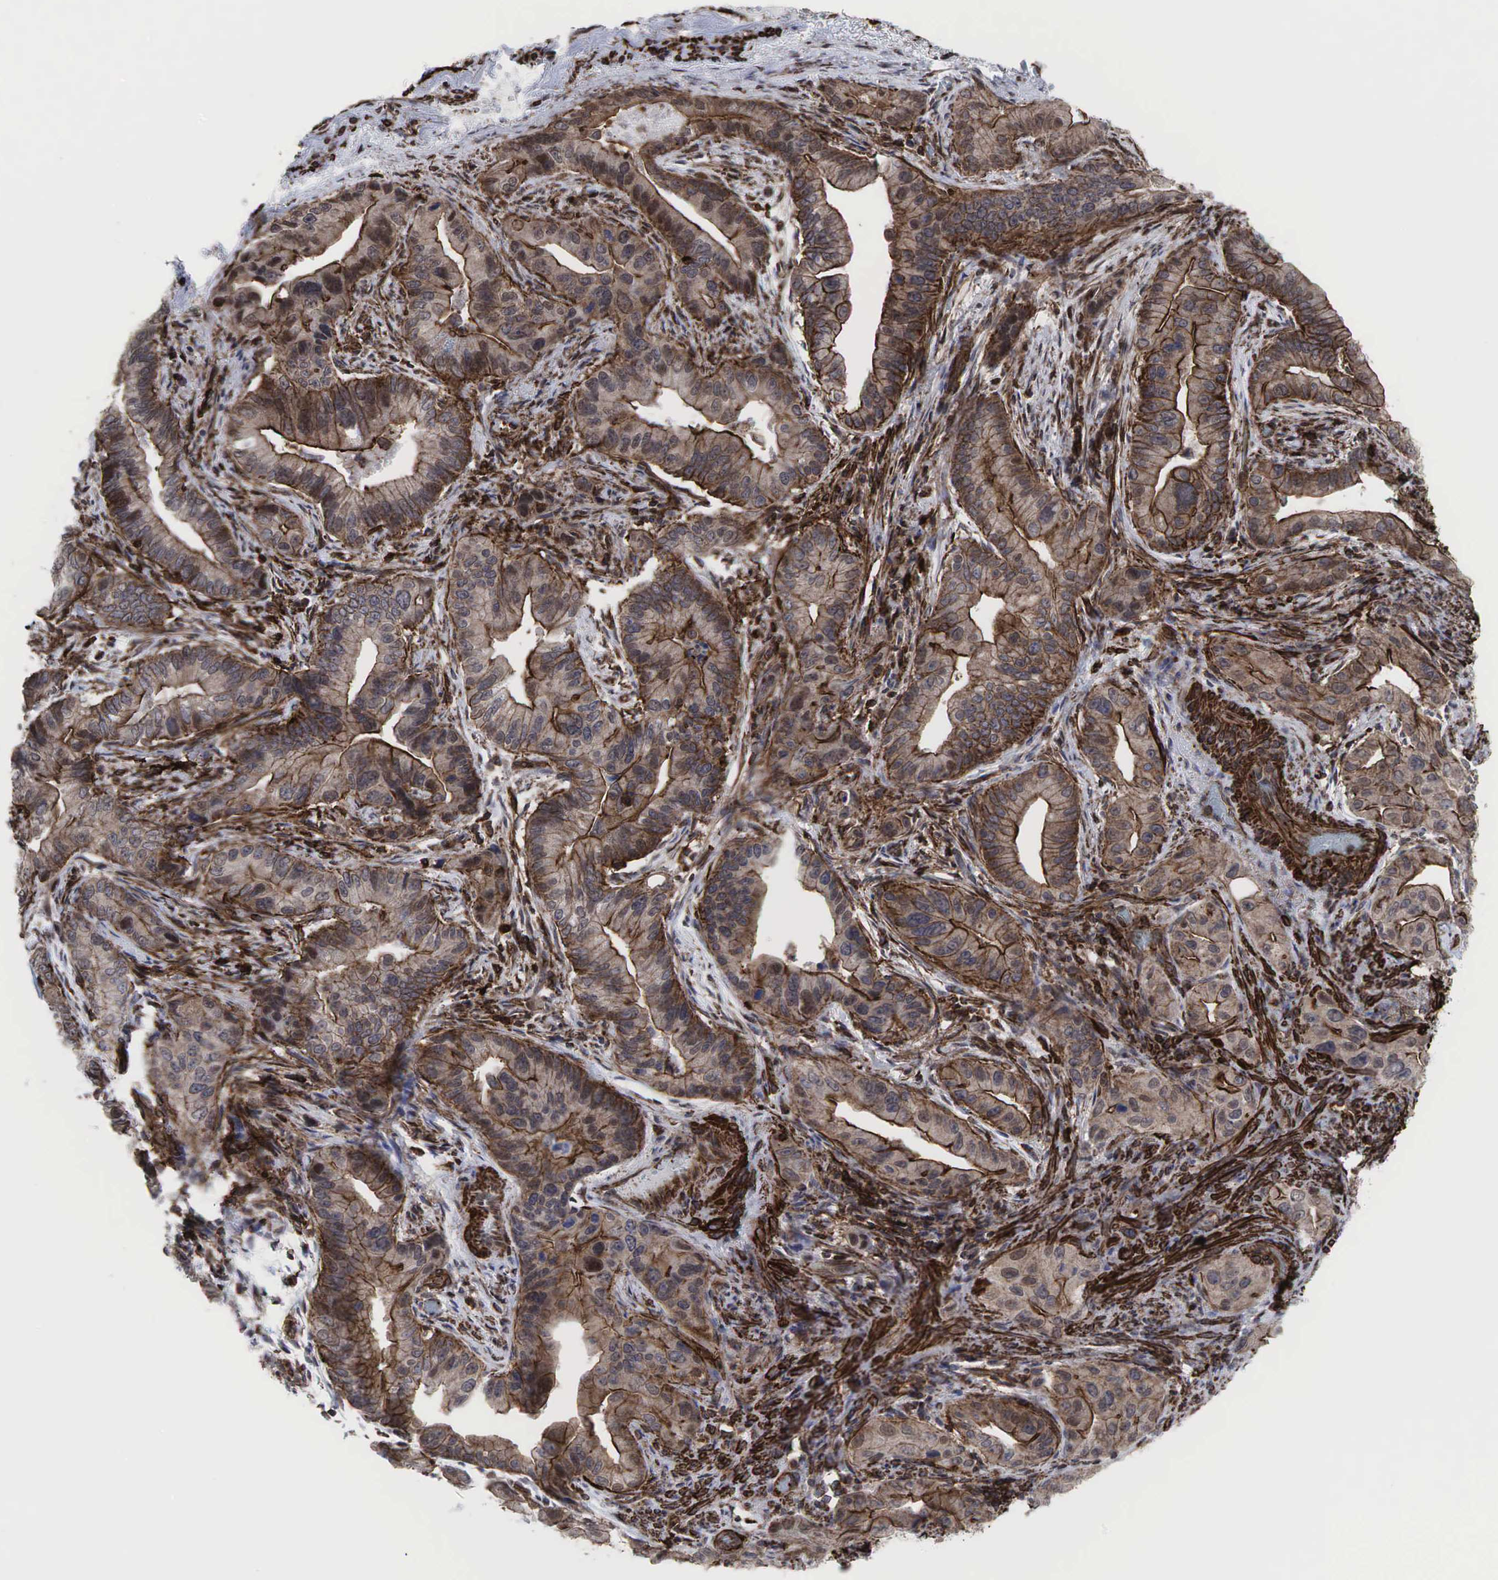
{"staining": {"intensity": "weak", "quantity": ">75%", "location": "cytoplasmic/membranous"}, "tissue": "pancreatic cancer", "cell_type": "Tumor cells", "image_type": "cancer", "snomed": [{"axis": "morphology", "description": "Adenocarcinoma, NOS"}, {"axis": "topography", "description": "Pancreas"}, {"axis": "topography", "description": "Stomach, upper"}], "caption": "IHC micrograph of neoplastic tissue: pancreatic adenocarcinoma stained using immunohistochemistry (IHC) exhibits low levels of weak protein expression localized specifically in the cytoplasmic/membranous of tumor cells, appearing as a cytoplasmic/membranous brown color.", "gene": "GPRASP1", "patient": {"sex": "male", "age": 77}}